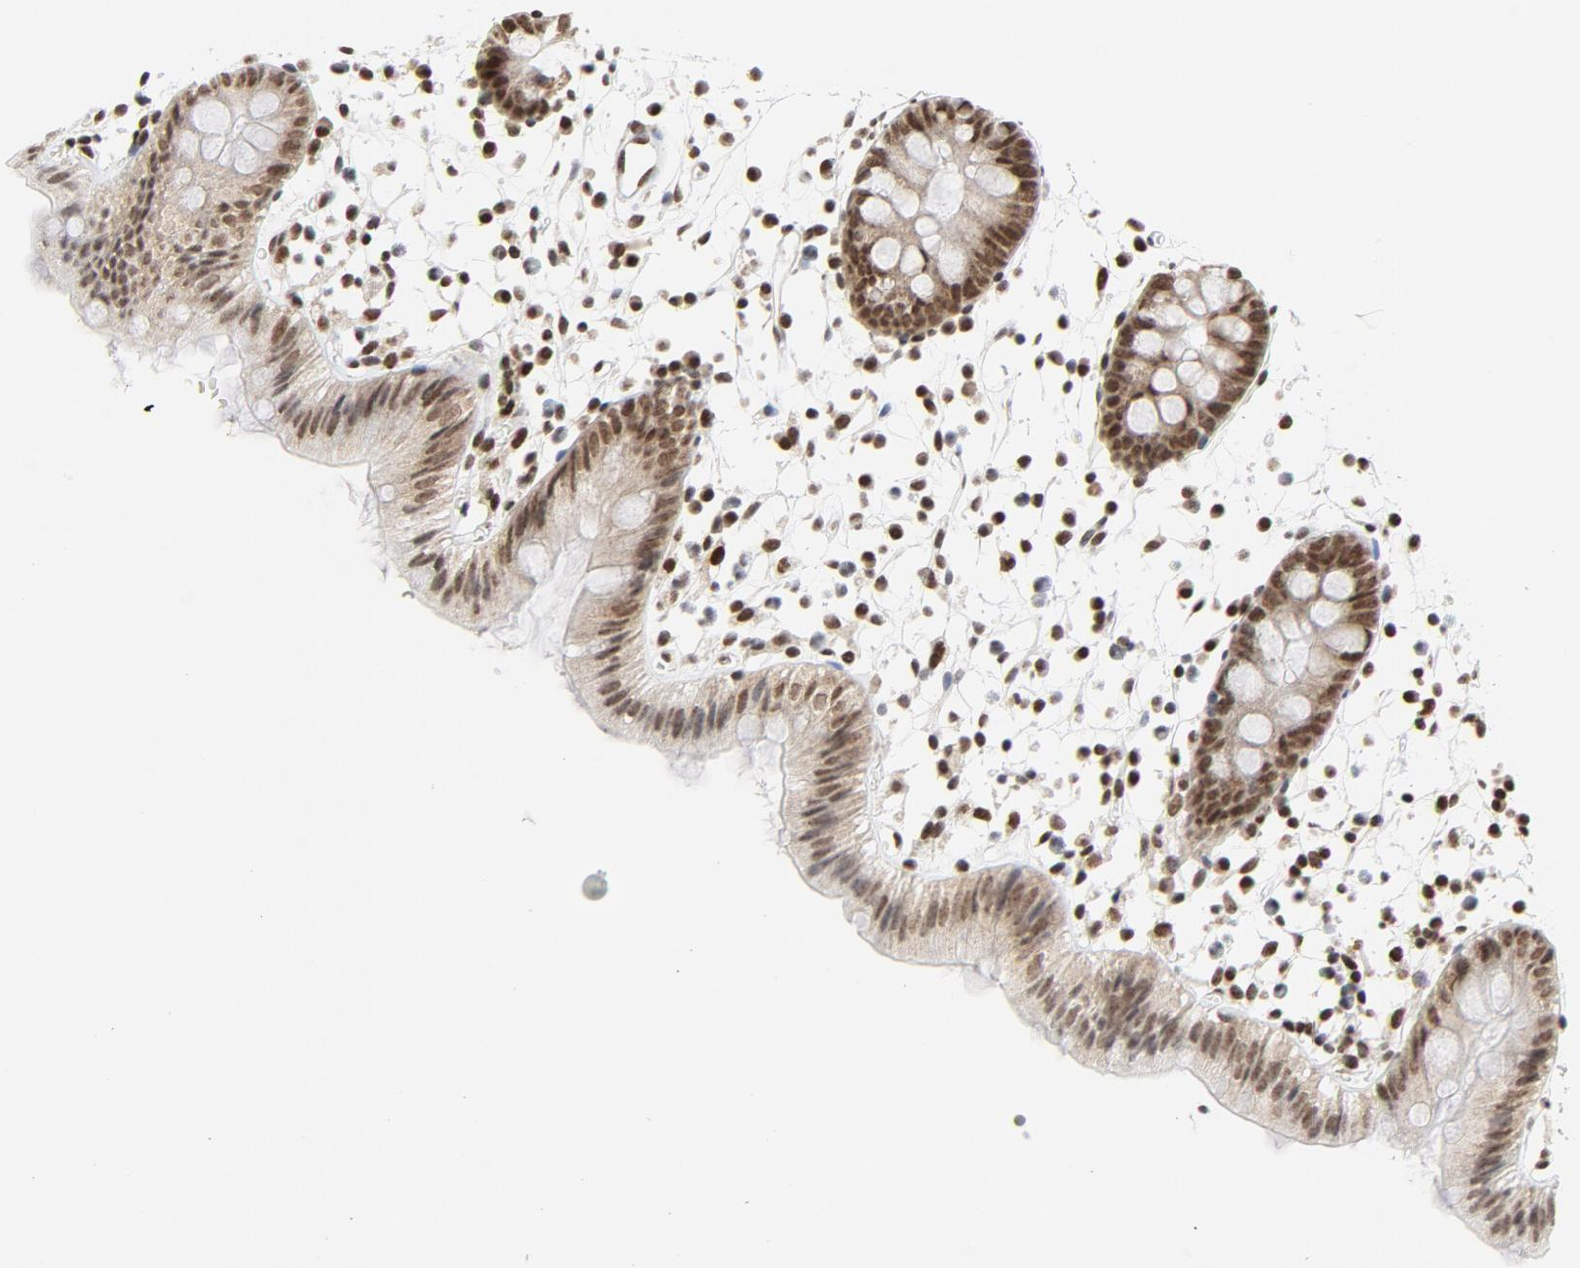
{"staining": {"intensity": "moderate", "quantity": ">75%", "location": "nuclear"}, "tissue": "colon", "cell_type": "Endothelial cells", "image_type": "normal", "snomed": [{"axis": "morphology", "description": "Normal tissue, NOS"}, {"axis": "topography", "description": "Colon"}], "caption": "Protein staining shows moderate nuclear positivity in about >75% of endothelial cells in unremarkable colon. (brown staining indicates protein expression, while blue staining denotes nuclei).", "gene": "ERCC1", "patient": {"sex": "male", "age": 14}}